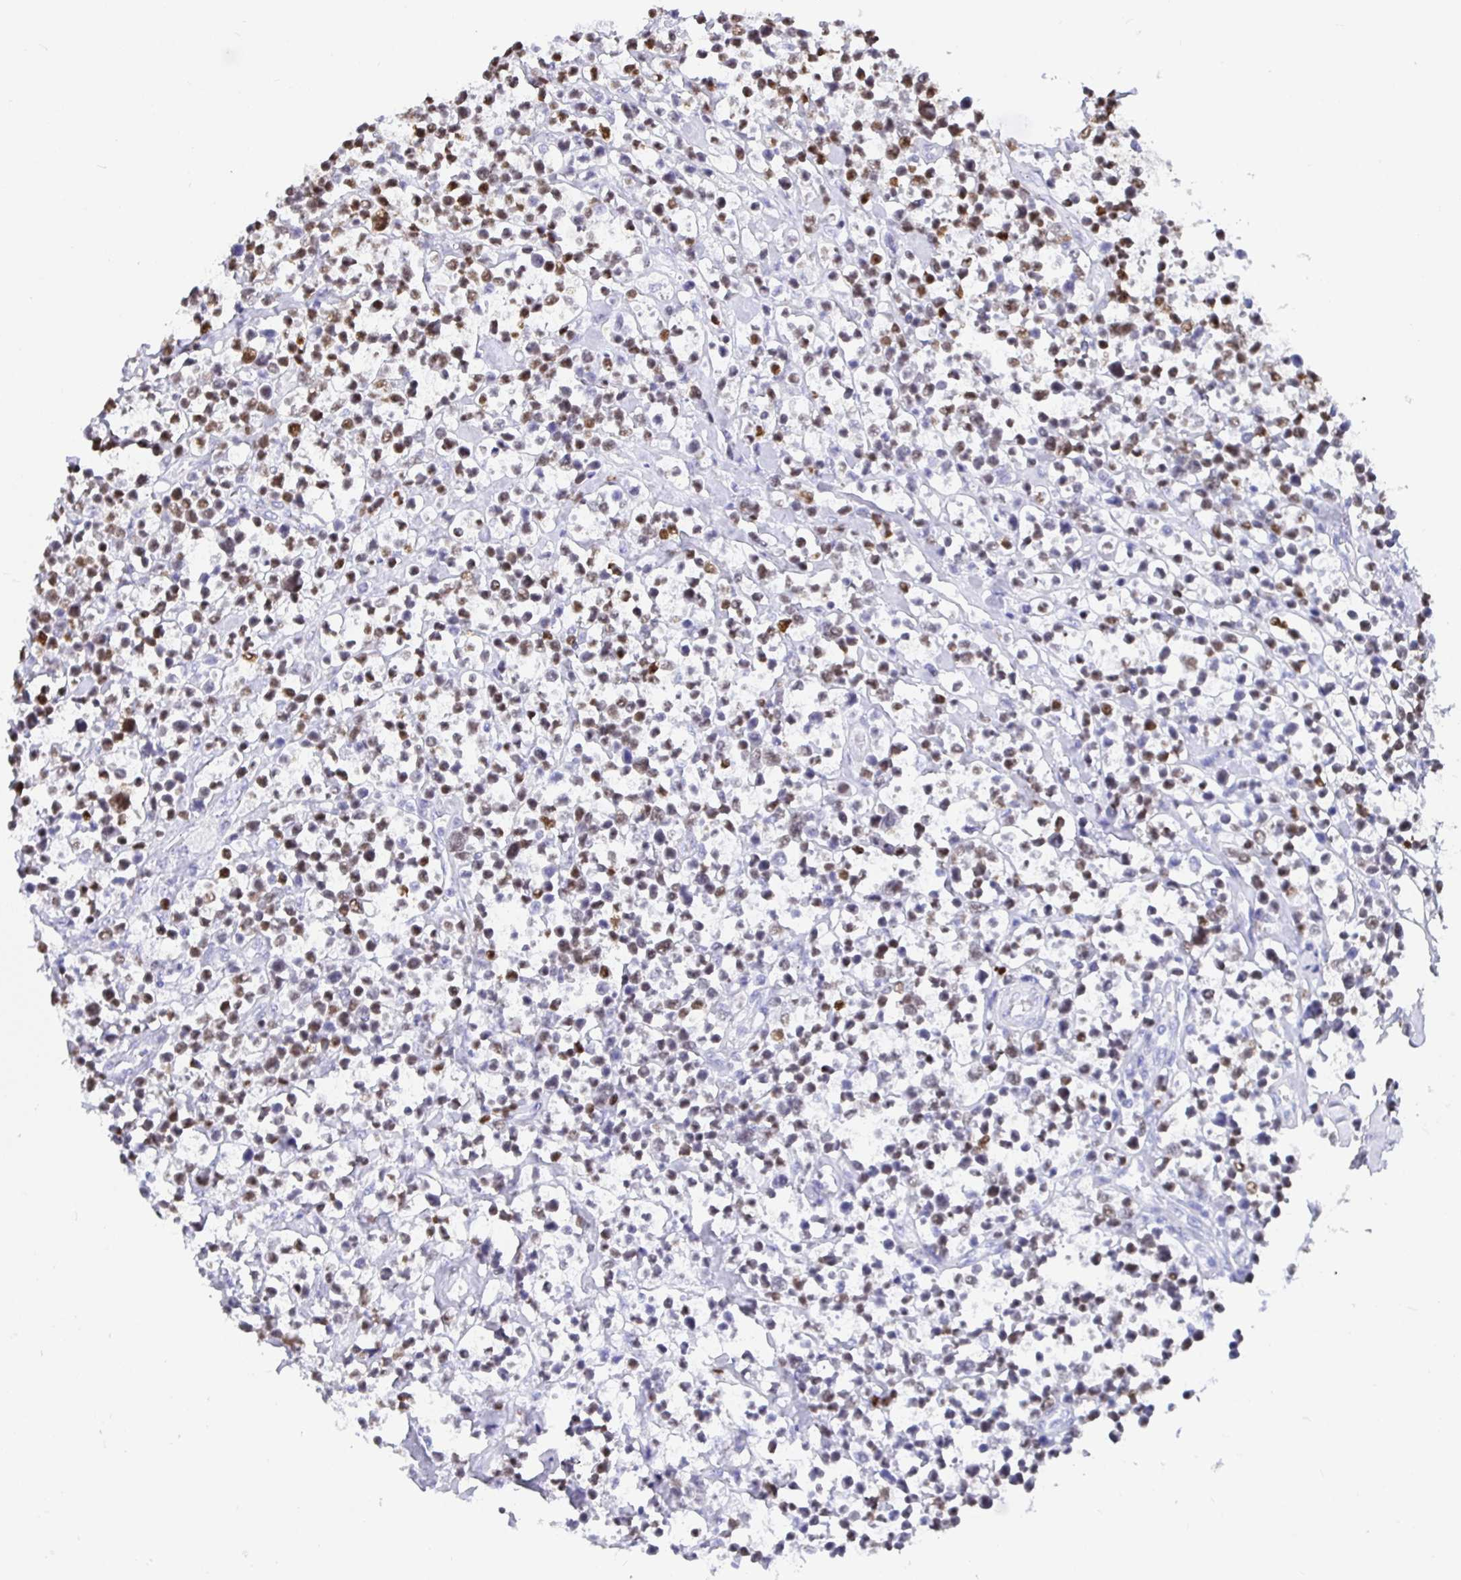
{"staining": {"intensity": "weak", "quantity": "25%-75%", "location": "cytoplasmic/membranous,nuclear"}, "tissue": "lymphoma", "cell_type": "Tumor cells", "image_type": "cancer", "snomed": [{"axis": "morphology", "description": "Malignant lymphoma, non-Hodgkin's type, High grade"}, {"axis": "topography", "description": "Soft tissue"}], "caption": "An image of human lymphoma stained for a protein exhibits weak cytoplasmic/membranous and nuclear brown staining in tumor cells. Nuclei are stained in blue.", "gene": "EZHIP", "patient": {"sex": "female", "age": 56}}